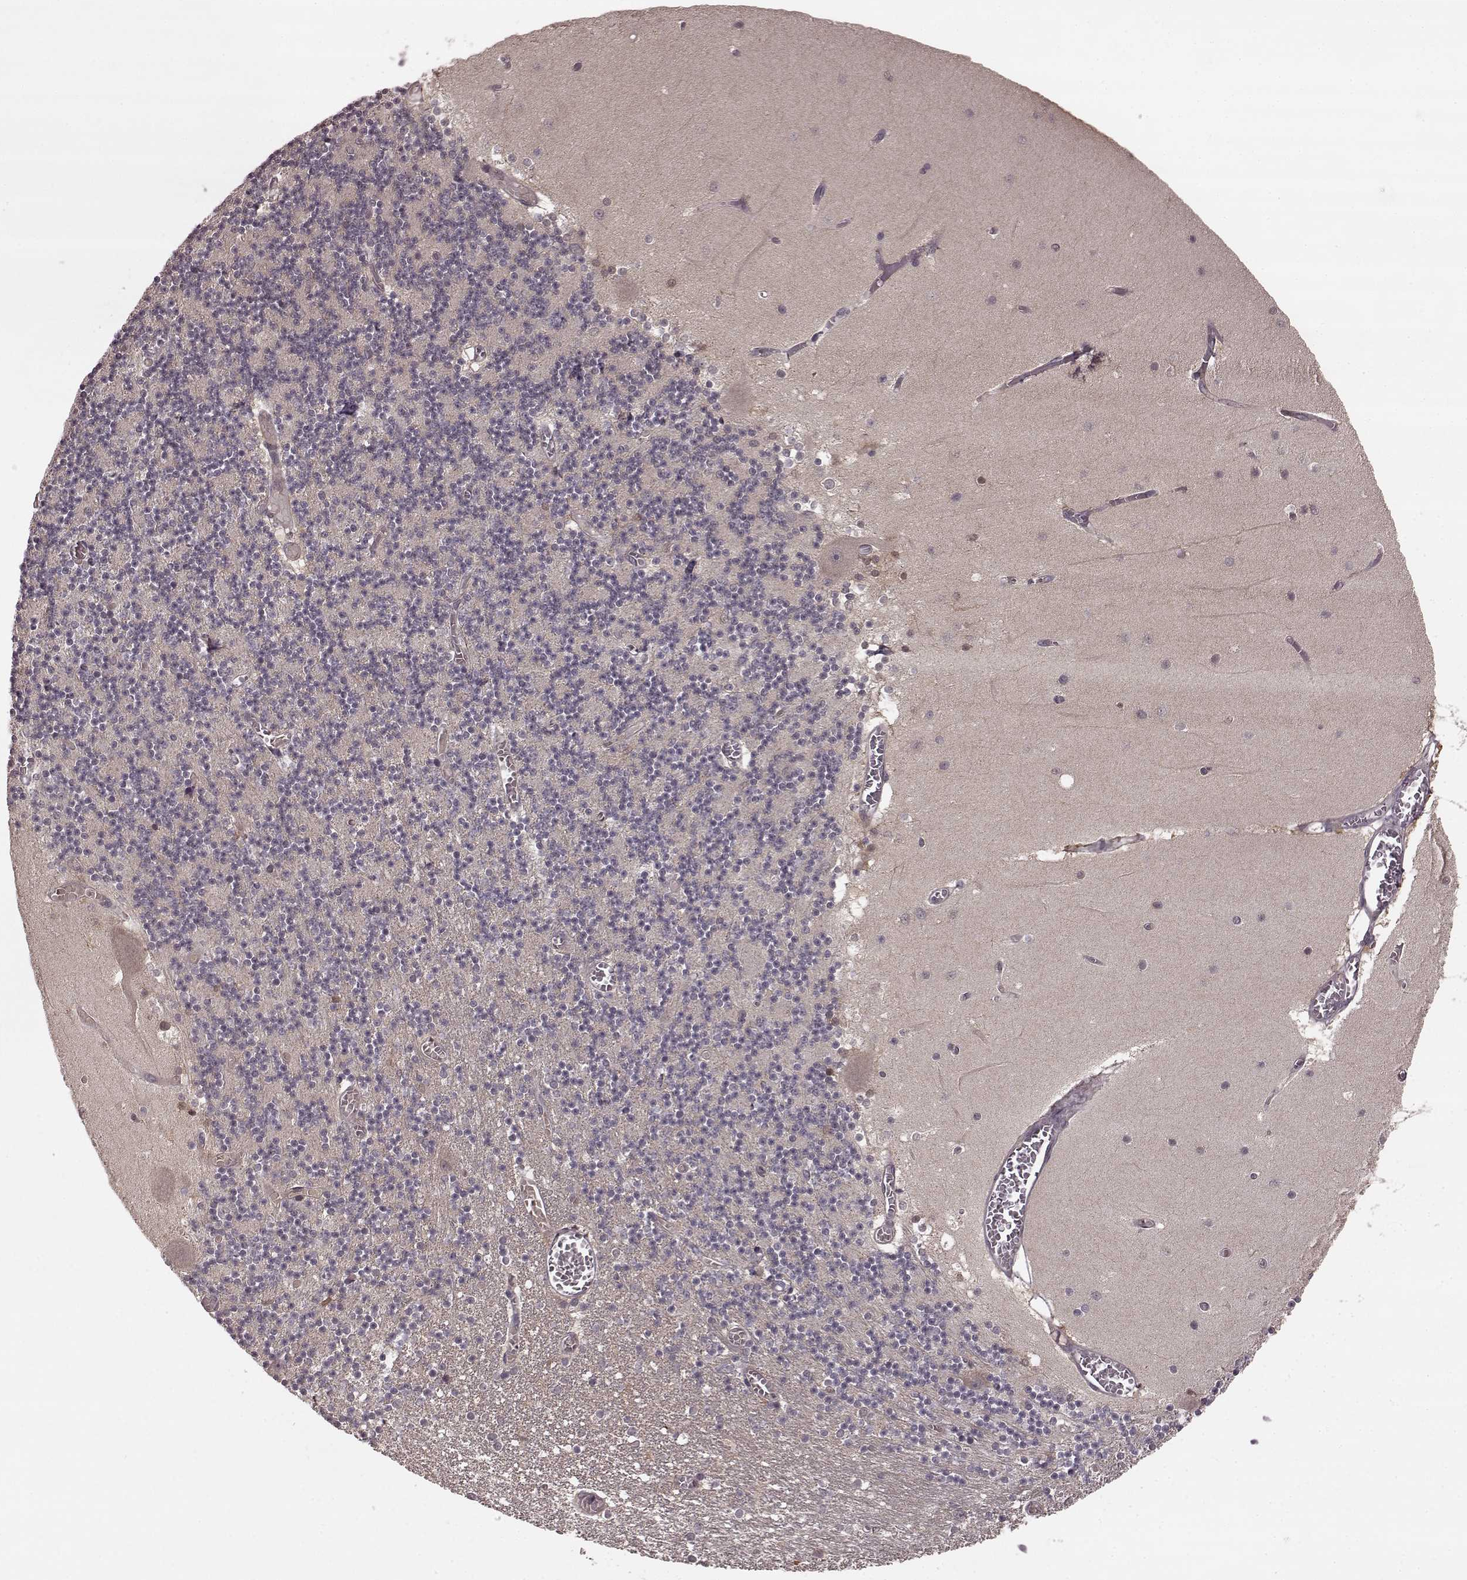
{"staining": {"intensity": "negative", "quantity": "none", "location": "none"}, "tissue": "cerebellum", "cell_type": "Cells in granular layer", "image_type": "normal", "snomed": [{"axis": "morphology", "description": "Normal tissue, NOS"}, {"axis": "topography", "description": "Cerebellum"}], "caption": "Immunohistochemistry (IHC) histopathology image of normal cerebellum: cerebellum stained with DAB demonstrates no significant protein staining in cells in granular layer. The staining is performed using DAB (3,3'-diaminobenzidine) brown chromogen with nuclei counter-stained in using hematoxylin.", "gene": "GSS", "patient": {"sex": "female", "age": 28}}